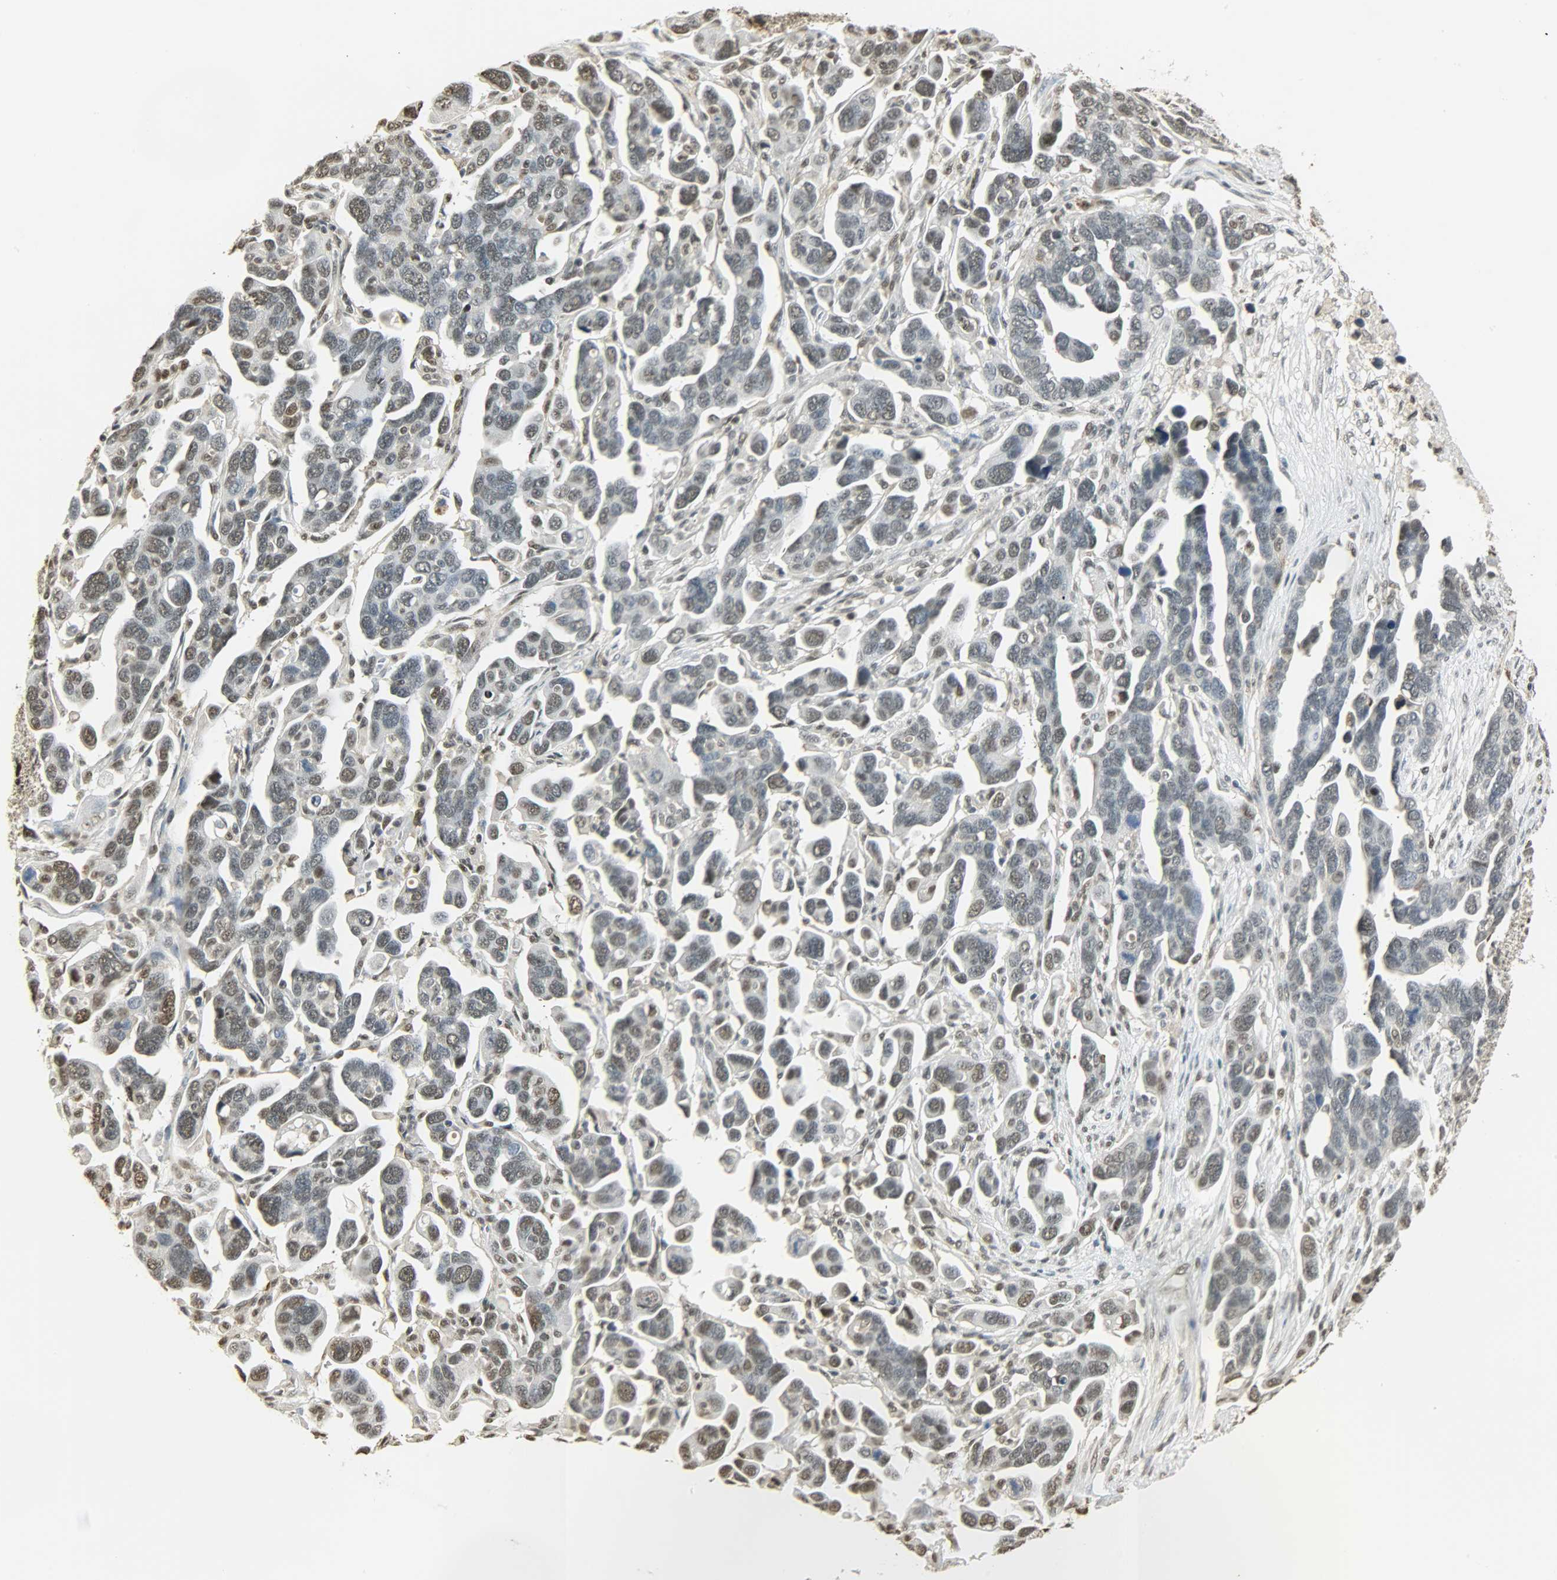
{"staining": {"intensity": "weak", "quantity": "25%-75%", "location": "nuclear"}, "tissue": "ovarian cancer", "cell_type": "Tumor cells", "image_type": "cancer", "snomed": [{"axis": "morphology", "description": "Cystadenocarcinoma, serous, NOS"}, {"axis": "topography", "description": "Ovary"}], "caption": "Immunohistochemistry (IHC) (DAB (3,3'-diaminobenzidine)) staining of human ovarian cancer demonstrates weak nuclear protein positivity in approximately 25%-75% of tumor cells. Nuclei are stained in blue.", "gene": "NGFR", "patient": {"sex": "female", "age": 54}}